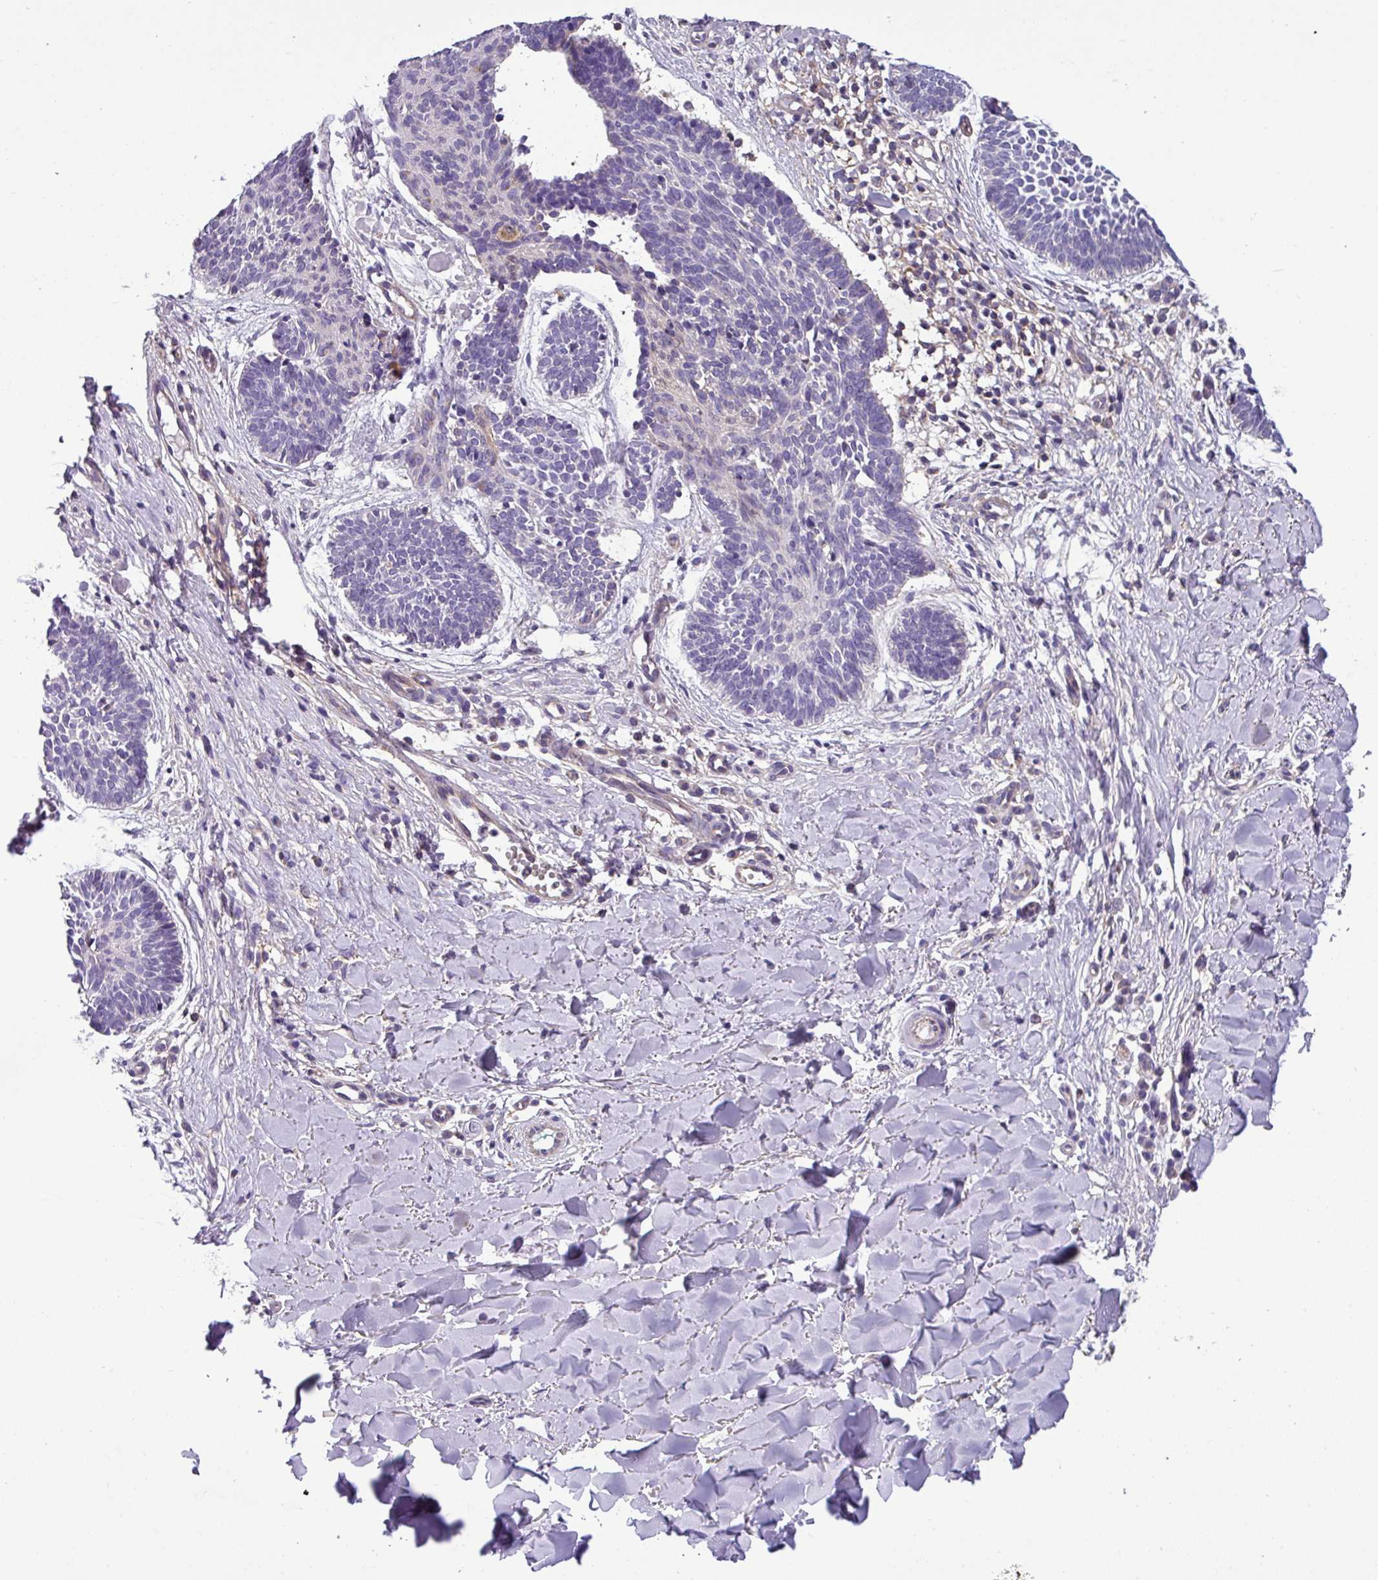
{"staining": {"intensity": "negative", "quantity": "none", "location": "none"}, "tissue": "skin cancer", "cell_type": "Tumor cells", "image_type": "cancer", "snomed": [{"axis": "morphology", "description": "Basal cell carcinoma"}, {"axis": "topography", "description": "Skin"}], "caption": "High magnification brightfield microscopy of skin cancer stained with DAB (brown) and counterstained with hematoxylin (blue): tumor cells show no significant positivity. The staining was performed using DAB to visualize the protein expression in brown, while the nuclei were stained in blue with hematoxylin (Magnification: 20x).", "gene": "SLC23A2", "patient": {"sex": "male", "age": 49}}